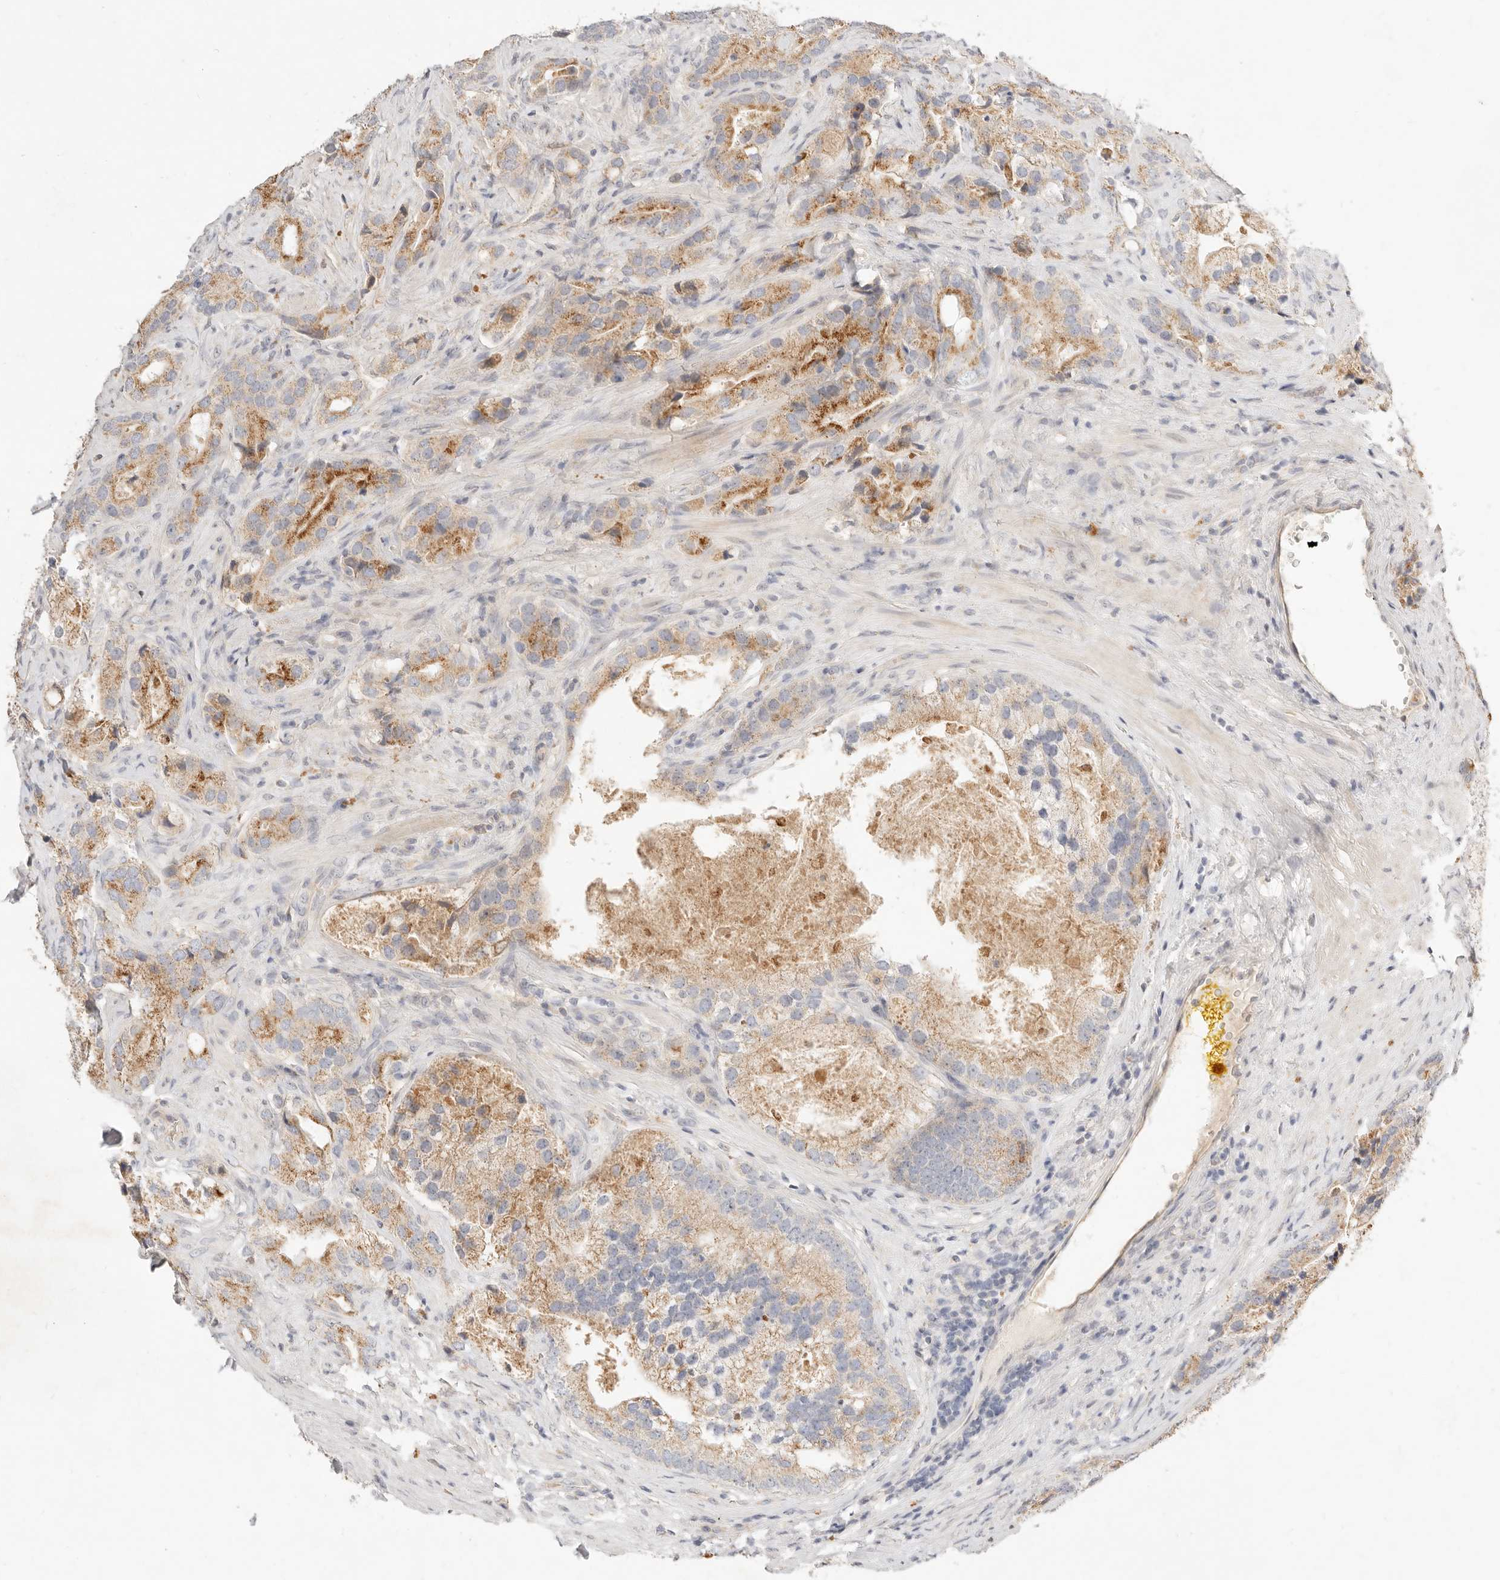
{"staining": {"intensity": "moderate", "quantity": "25%-75%", "location": "cytoplasmic/membranous"}, "tissue": "prostate cancer", "cell_type": "Tumor cells", "image_type": "cancer", "snomed": [{"axis": "morphology", "description": "Adenocarcinoma, High grade"}, {"axis": "topography", "description": "Prostate"}], "caption": "Immunohistochemistry (IHC) micrograph of neoplastic tissue: high-grade adenocarcinoma (prostate) stained using immunohistochemistry (IHC) reveals medium levels of moderate protein expression localized specifically in the cytoplasmic/membranous of tumor cells, appearing as a cytoplasmic/membranous brown color.", "gene": "ACOX1", "patient": {"sex": "male", "age": 70}}